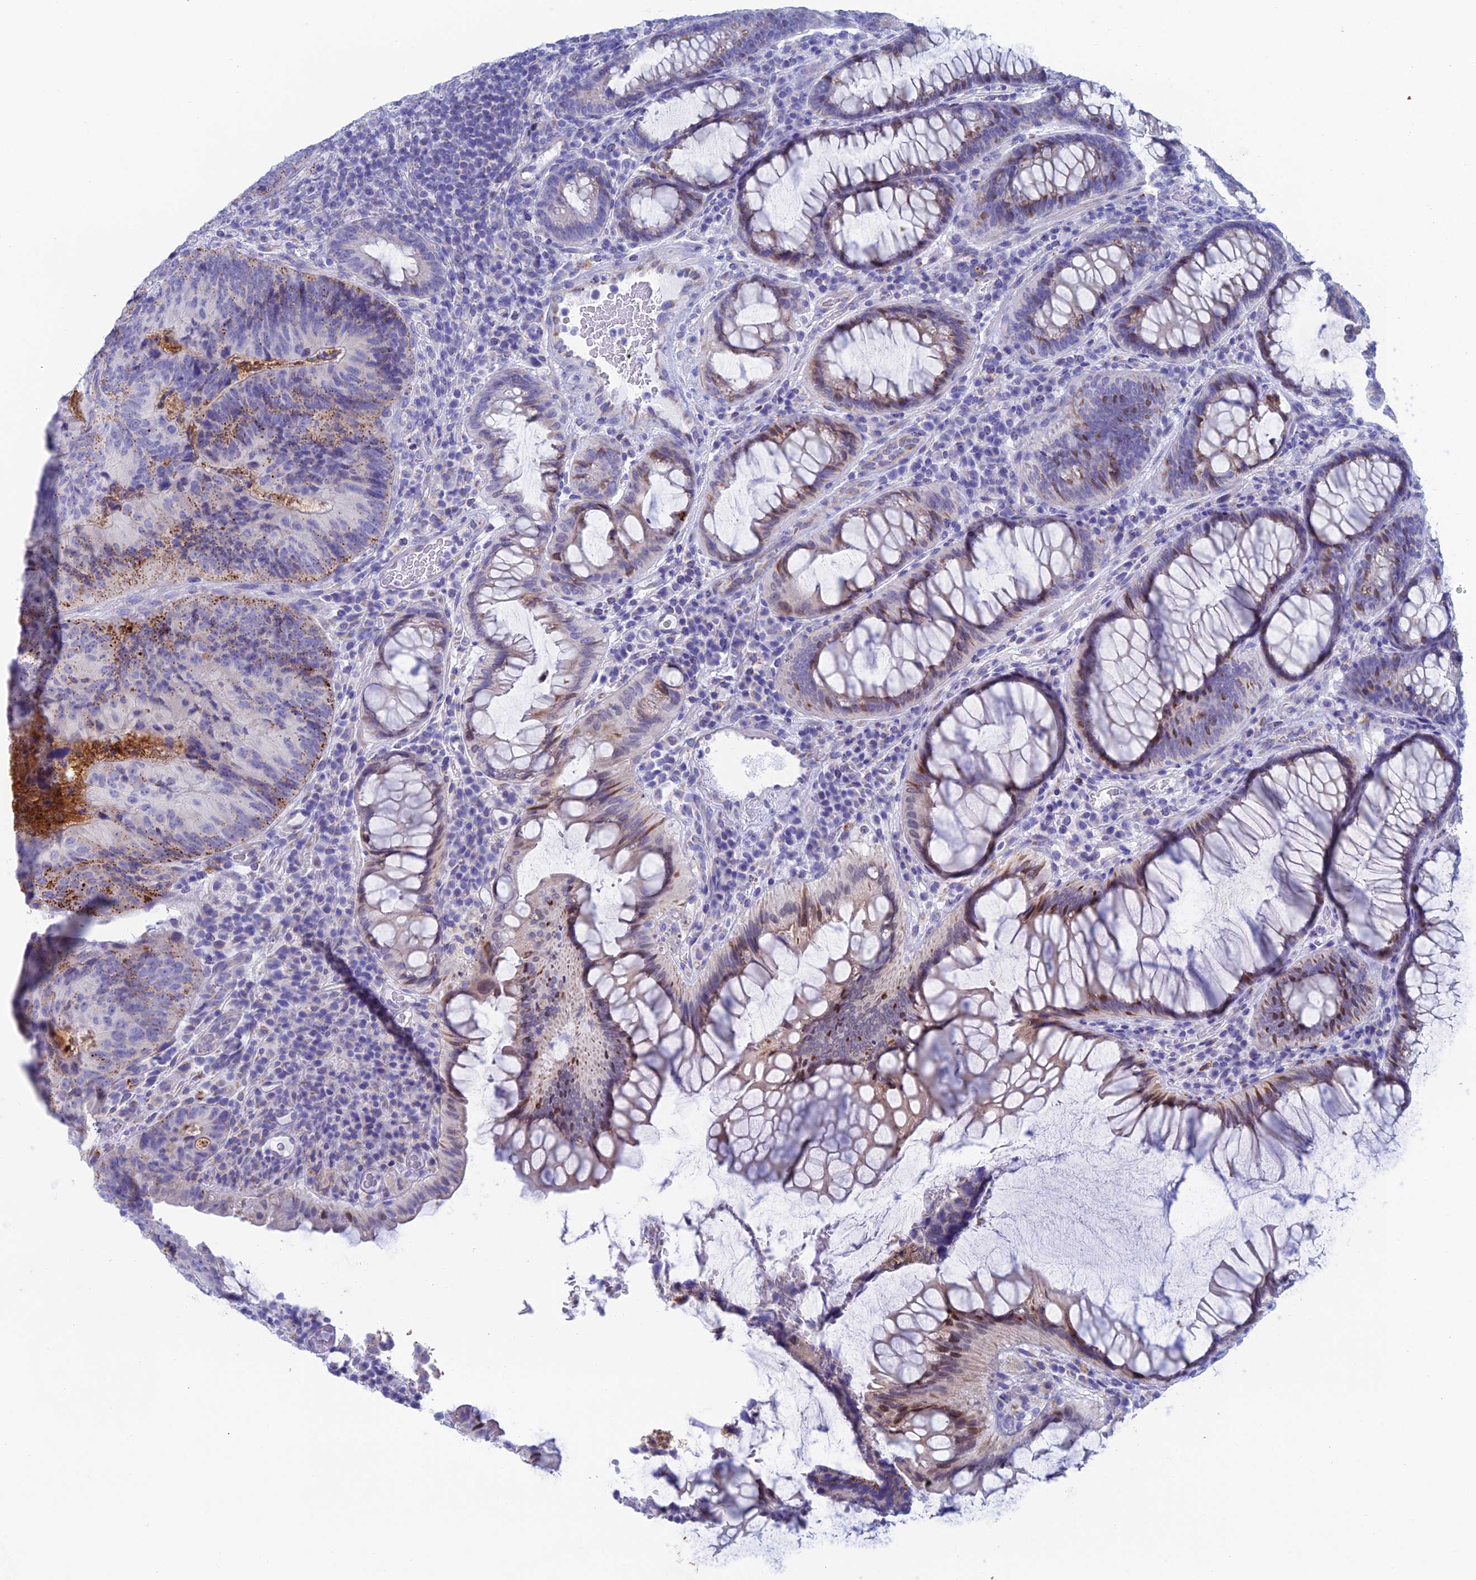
{"staining": {"intensity": "moderate", "quantity": "<25%", "location": "cytoplasmic/membranous"}, "tissue": "colorectal cancer", "cell_type": "Tumor cells", "image_type": "cancer", "snomed": [{"axis": "morphology", "description": "Adenocarcinoma, NOS"}, {"axis": "topography", "description": "Colon"}], "caption": "Protein expression analysis of human colorectal cancer reveals moderate cytoplasmic/membranous positivity in about <25% of tumor cells.", "gene": "CFAP210", "patient": {"sex": "female", "age": 67}}